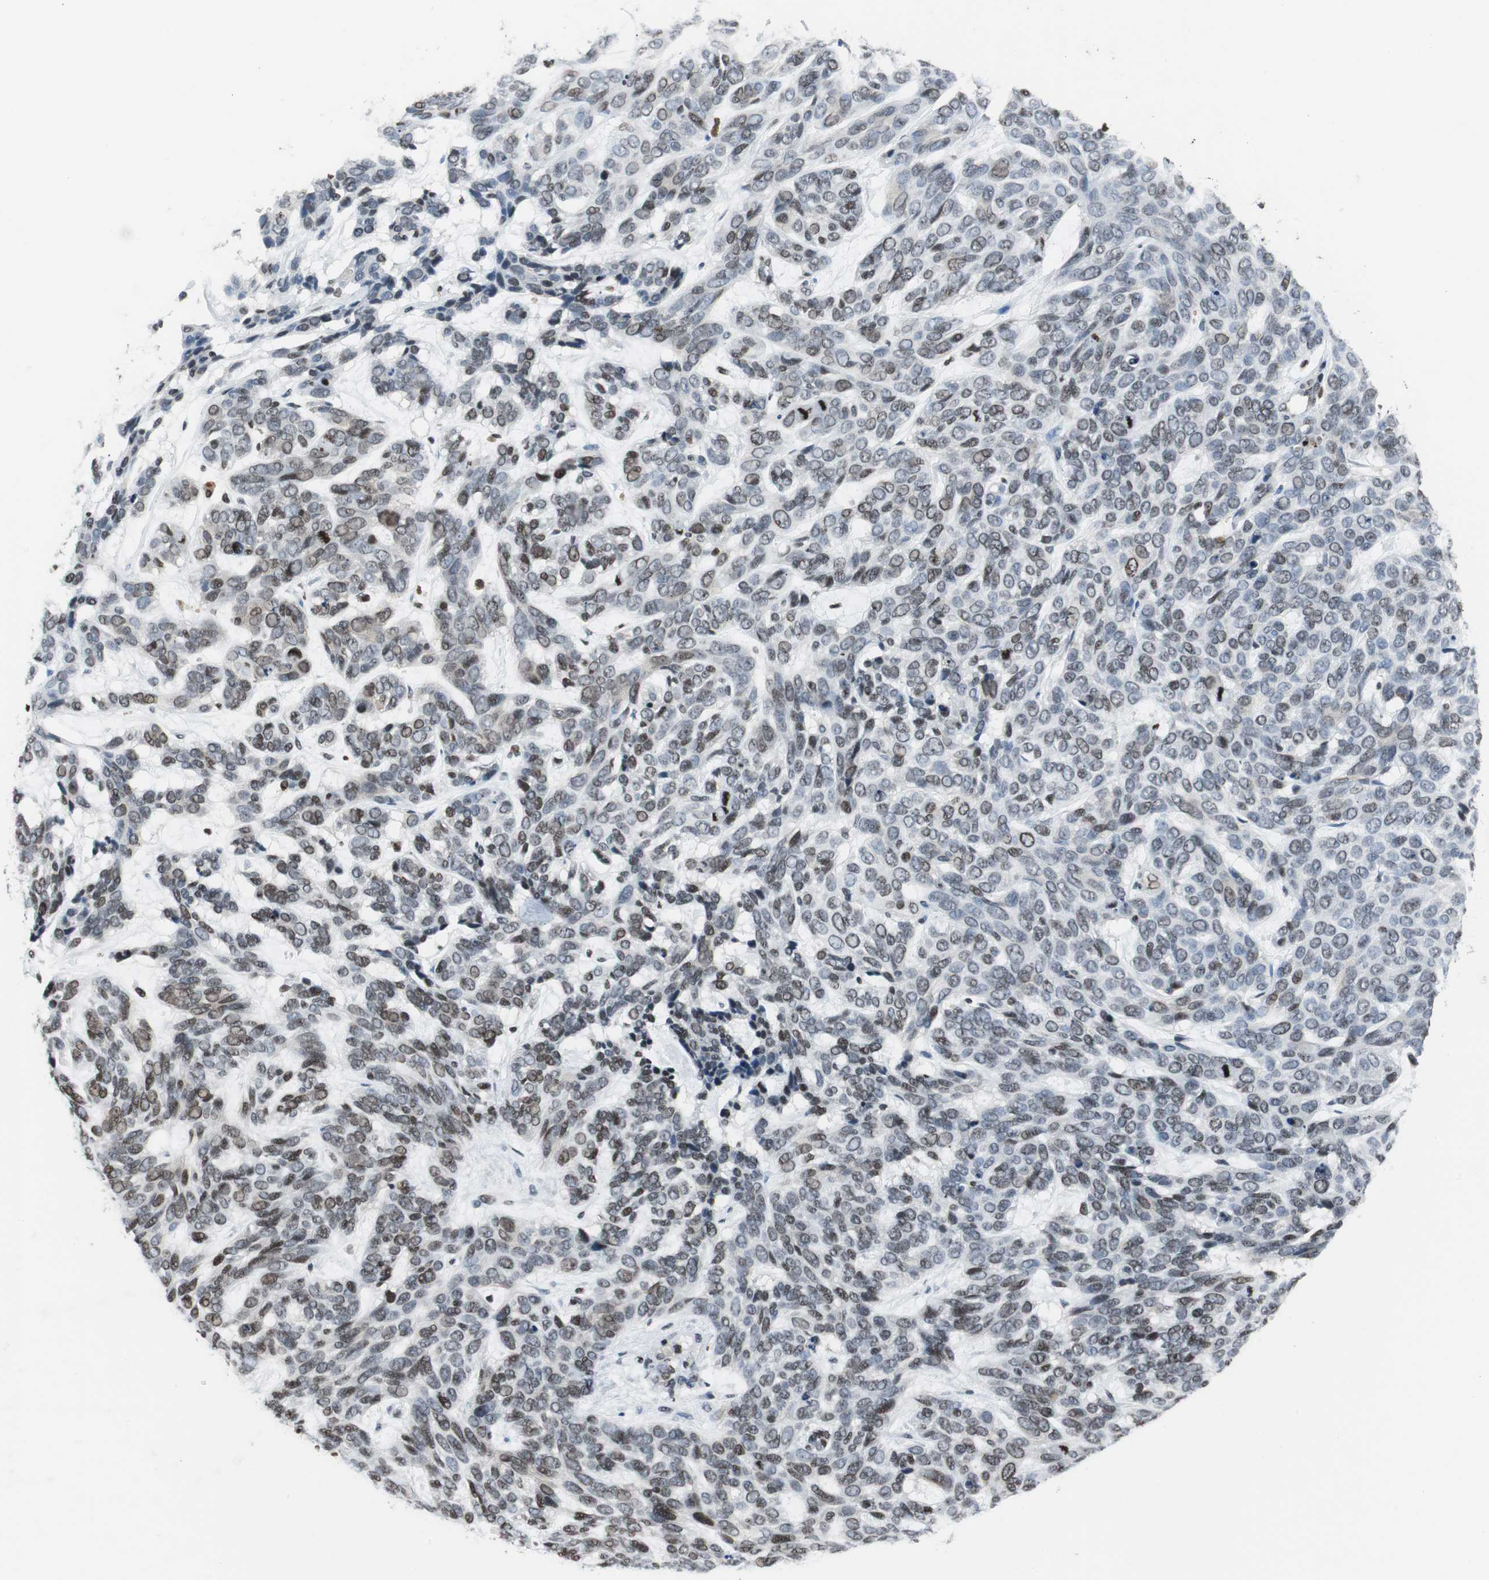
{"staining": {"intensity": "moderate", "quantity": "25%-75%", "location": "nuclear"}, "tissue": "skin cancer", "cell_type": "Tumor cells", "image_type": "cancer", "snomed": [{"axis": "morphology", "description": "Basal cell carcinoma"}, {"axis": "topography", "description": "Skin"}], "caption": "Skin basal cell carcinoma stained for a protein (brown) reveals moderate nuclear positive expression in about 25%-75% of tumor cells.", "gene": "PAXIP1", "patient": {"sex": "male", "age": 87}}